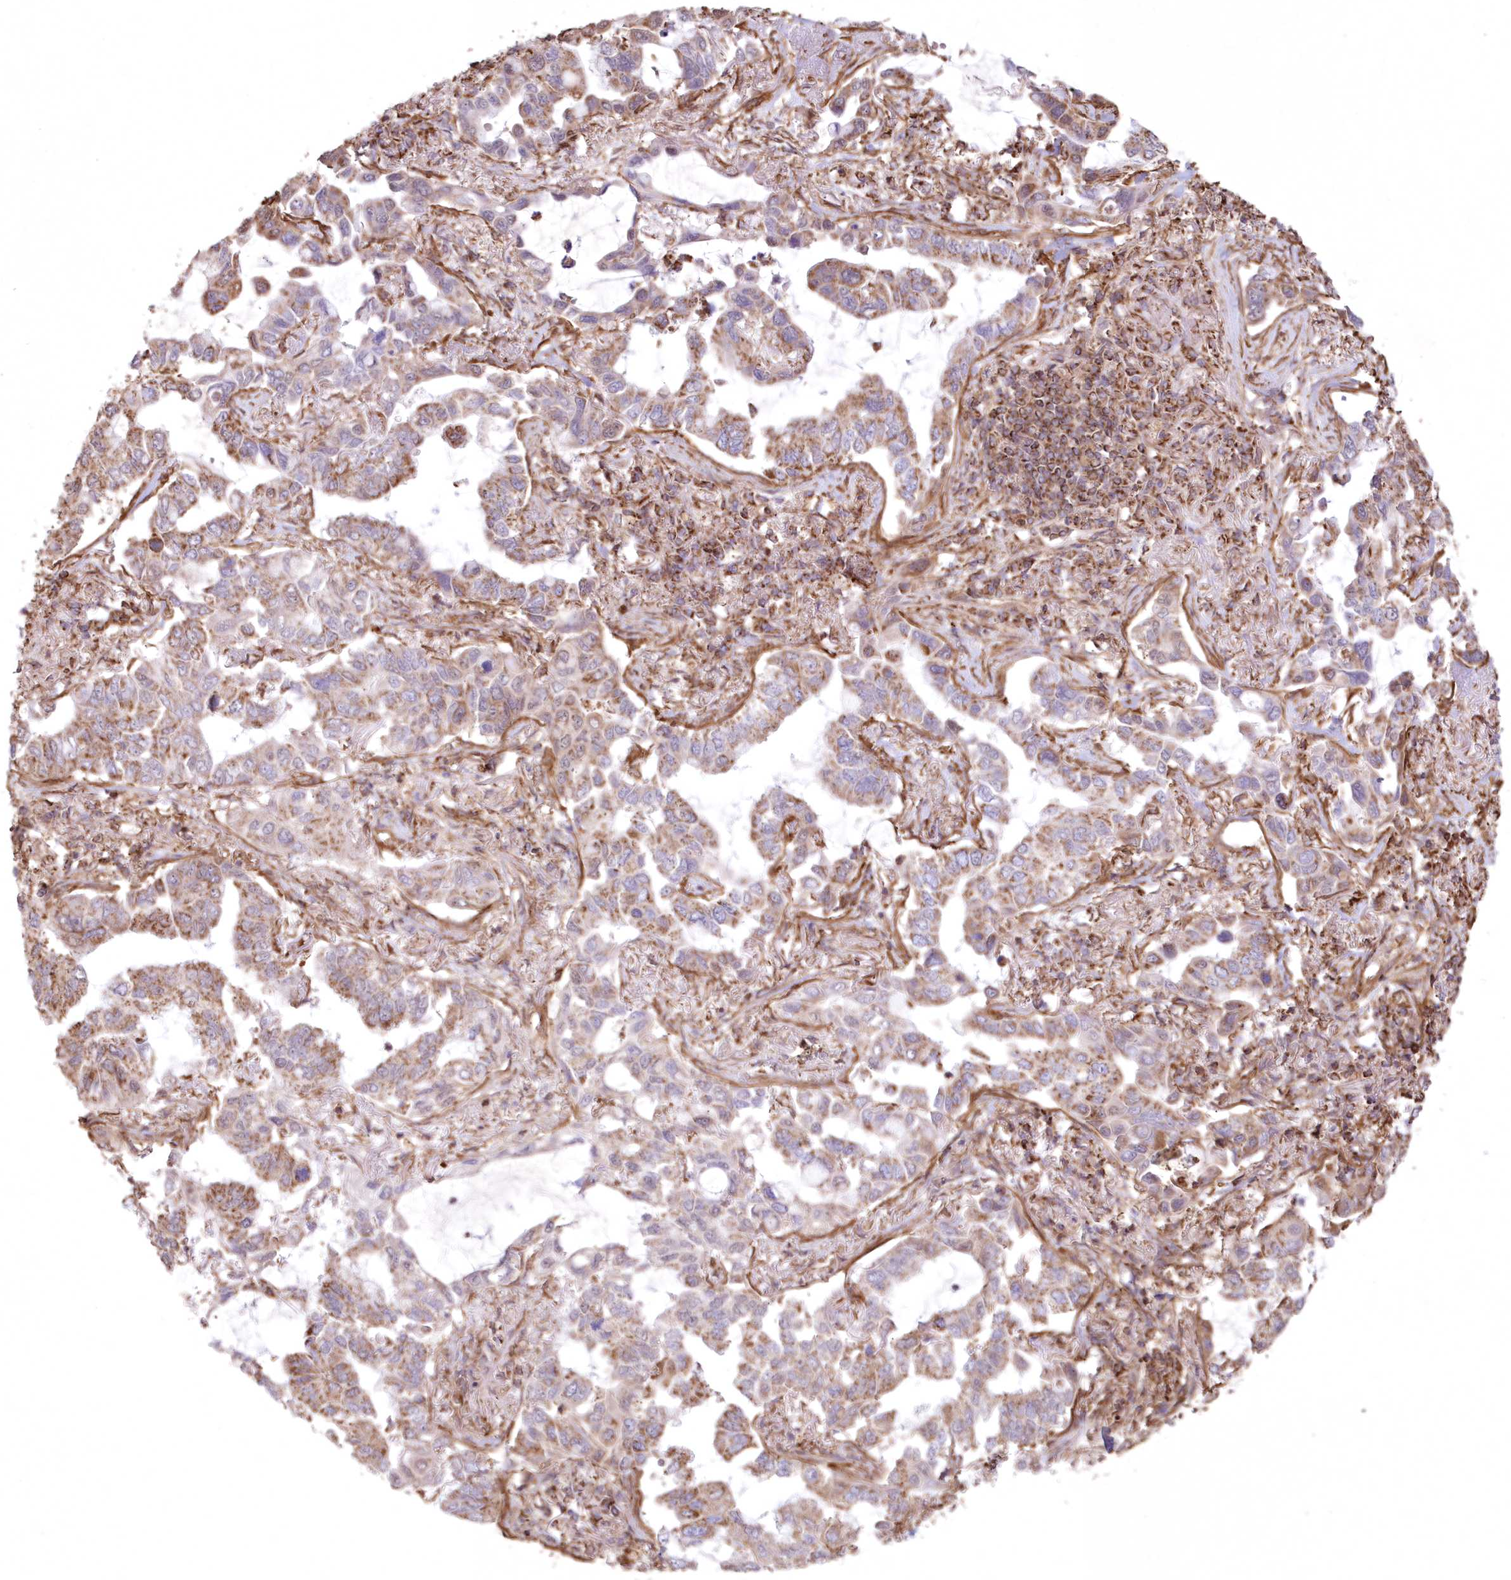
{"staining": {"intensity": "moderate", "quantity": "25%-75%", "location": "cytoplasmic/membranous"}, "tissue": "lung cancer", "cell_type": "Tumor cells", "image_type": "cancer", "snomed": [{"axis": "morphology", "description": "Adenocarcinoma, NOS"}, {"axis": "topography", "description": "Lung"}], "caption": "A photomicrograph of human lung adenocarcinoma stained for a protein exhibits moderate cytoplasmic/membranous brown staining in tumor cells. Ihc stains the protein in brown and the nuclei are stained blue.", "gene": "TMEM139", "patient": {"sex": "male", "age": 64}}